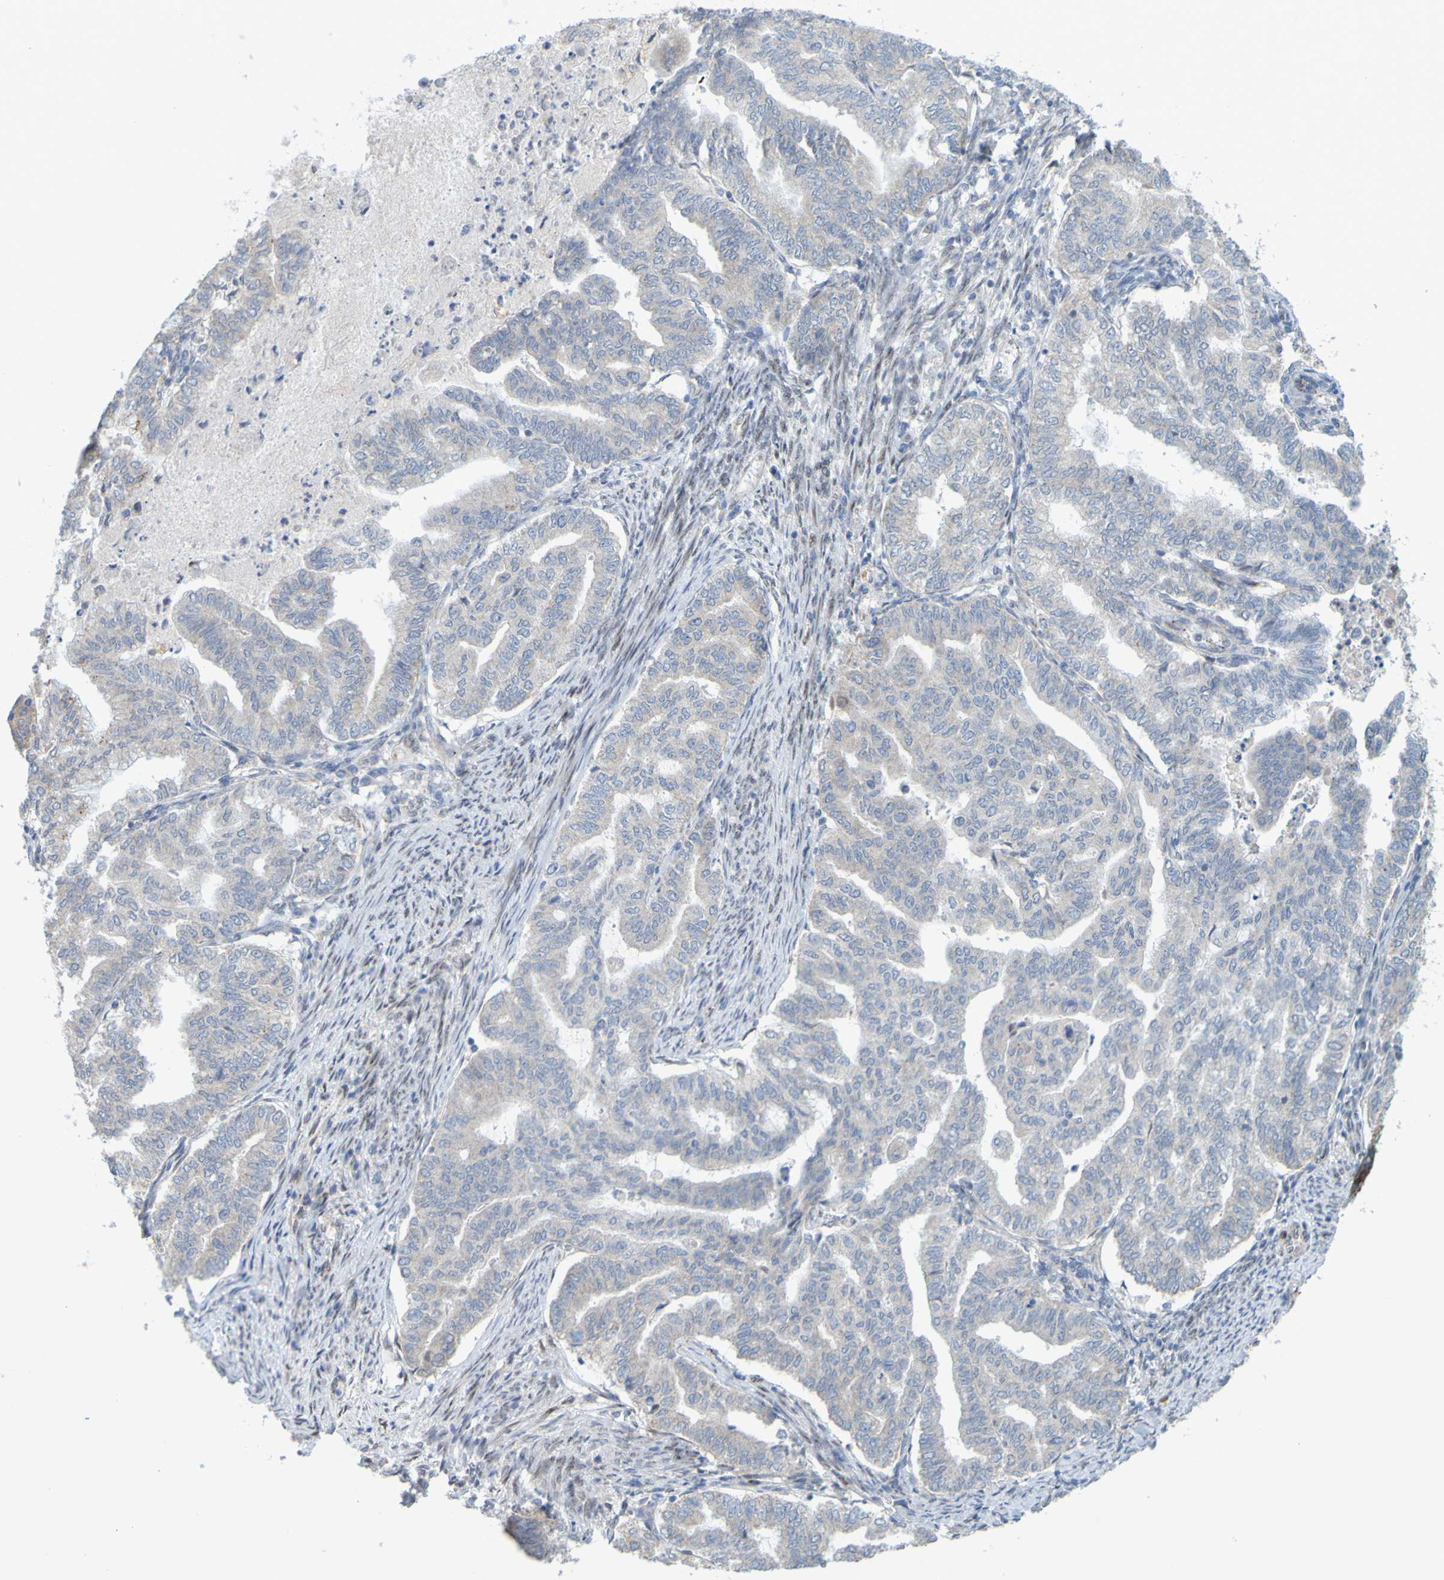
{"staining": {"intensity": "weak", "quantity": "<25%", "location": "cytoplasmic/membranous"}, "tissue": "endometrial cancer", "cell_type": "Tumor cells", "image_type": "cancer", "snomed": [{"axis": "morphology", "description": "Adenocarcinoma, NOS"}, {"axis": "topography", "description": "Endometrium"}], "caption": "IHC of human endometrial cancer (adenocarcinoma) exhibits no expression in tumor cells.", "gene": "MAG", "patient": {"sex": "female", "age": 79}}